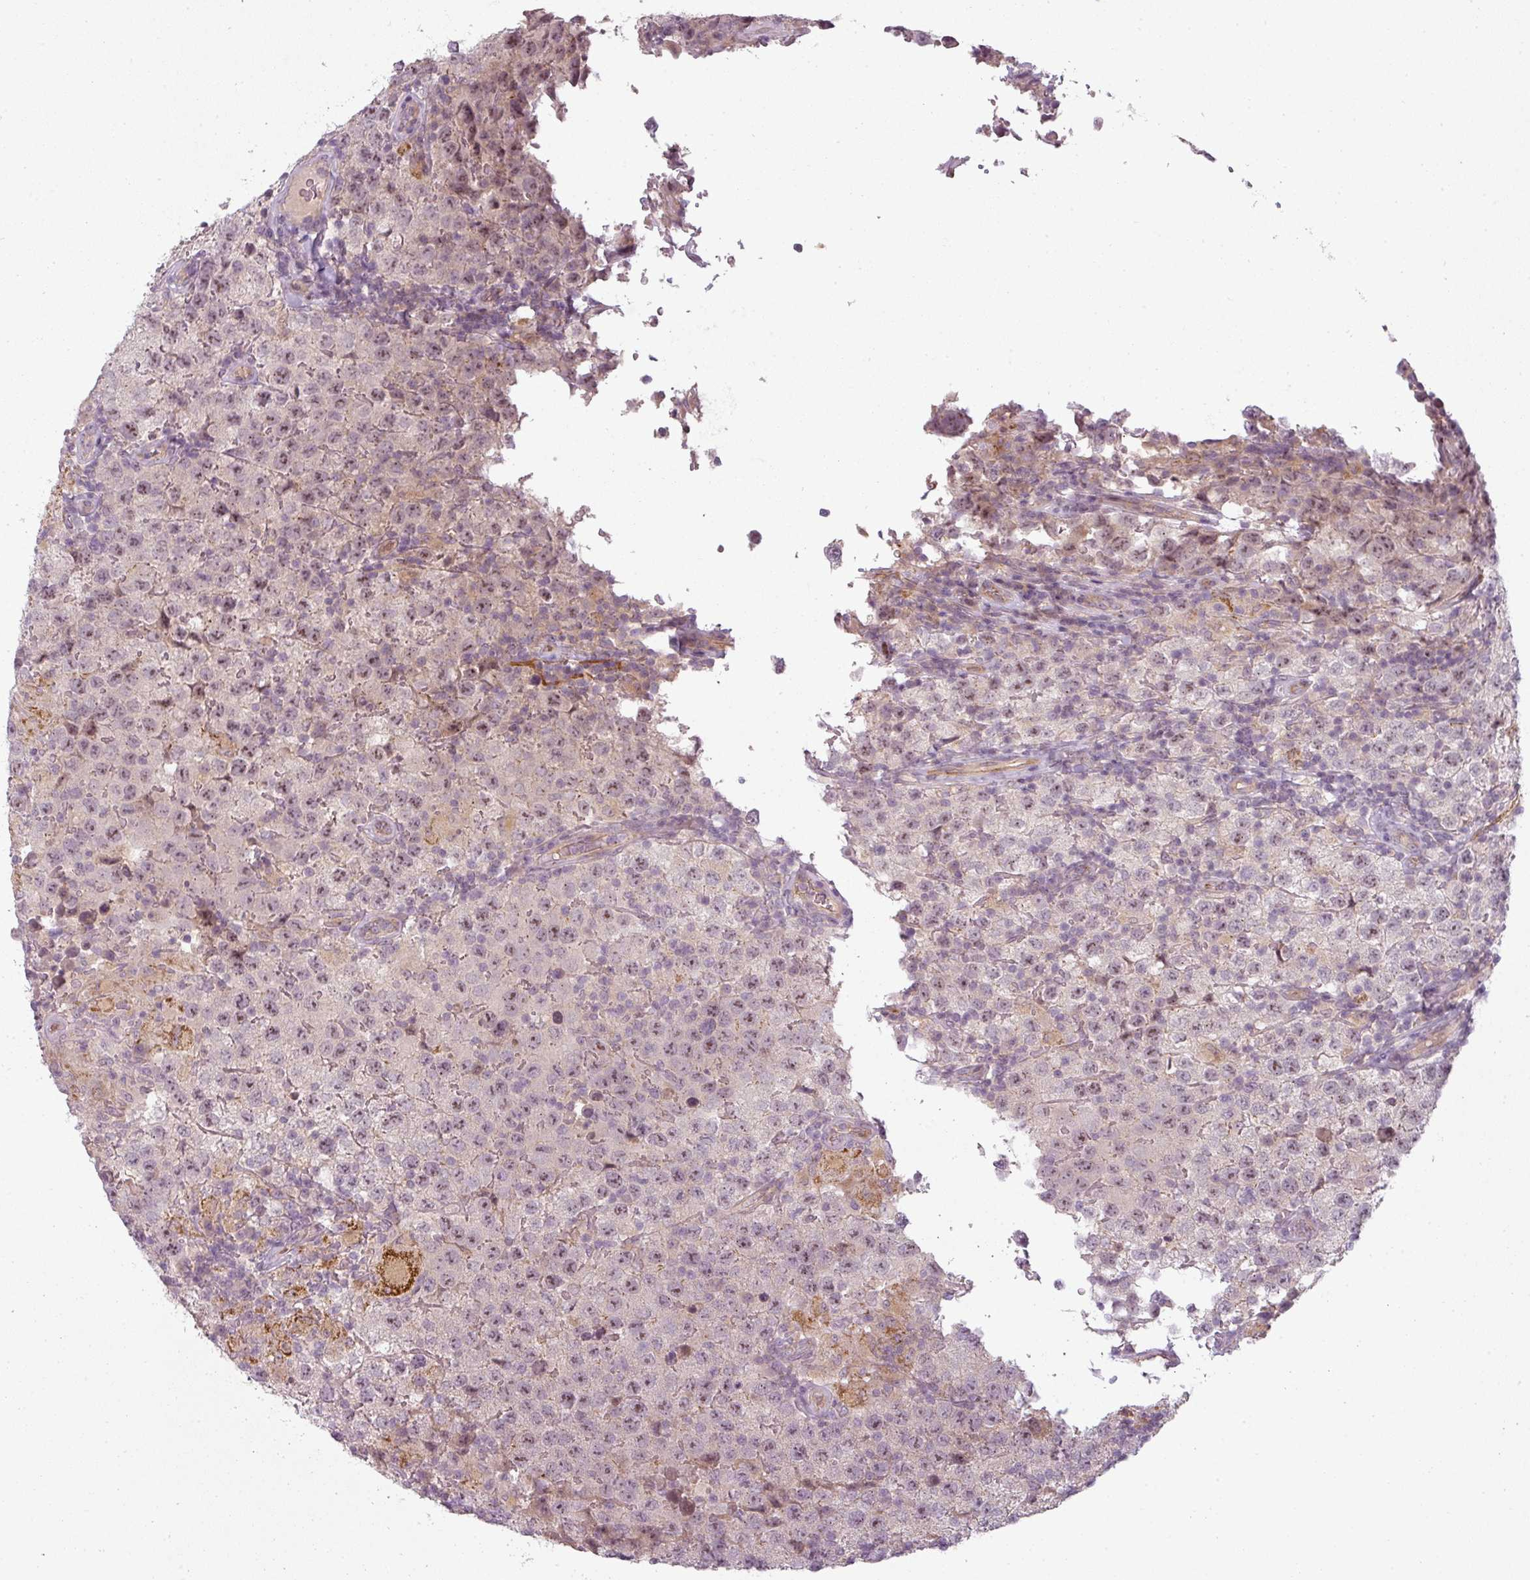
{"staining": {"intensity": "weak", "quantity": "25%-75%", "location": "nuclear"}, "tissue": "testis cancer", "cell_type": "Tumor cells", "image_type": "cancer", "snomed": [{"axis": "morphology", "description": "Seminoma, NOS"}, {"axis": "morphology", "description": "Carcinoma, Embryonal, NOS"}, {"axis": "topography", "description": "Testis"}], "caption": "Immunohistochemical staining of human testis embryonal carcinoma displays low levels of weak nuclear positivity in approximately 25%-75% of tumor cells.", "gene": "SLC16A9", "patient": {"sex": "male", "age": 41}}